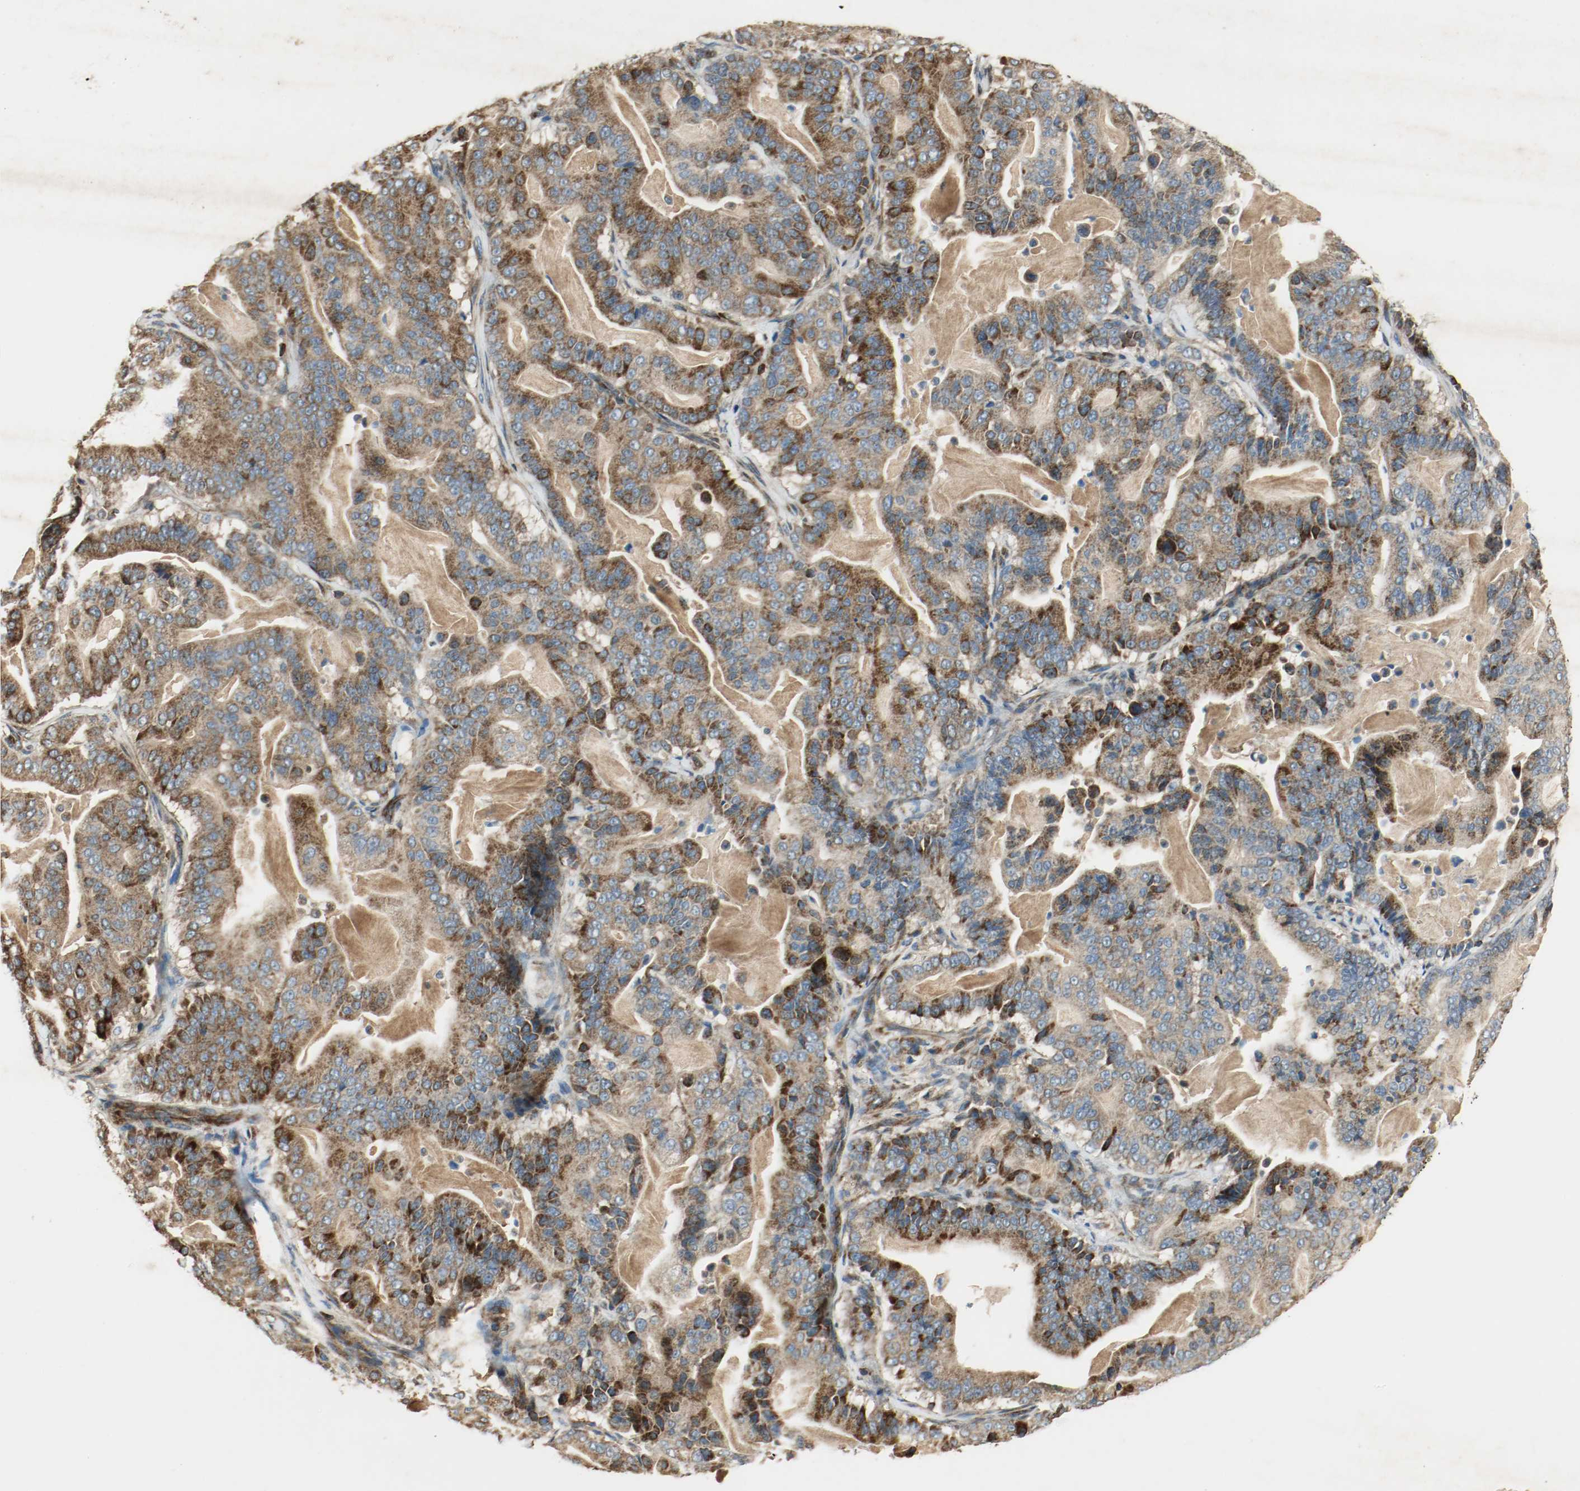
{"staining": {"intensity": "strong", "quantity": ">75%", "location": "cytoplasmic/membranous"}, "tissue": "pancreatic cancer", "cell_type": "Tumor cells", "image_type": "cancer", "snomed": [{"axis": "morphology", "description": "Adenocarcinoma, NOS"}, {"axis": "topography", "description": "Pancreas"}], "caption": "Immunohistochemical staining of pancreatic adenocarcinoma displays high levels of strong cytoplasmic/membranous expression in approximately >75% of tumor cells.", "gene": "PLCG1", "patient": {"sex": "male", "age": 63}}